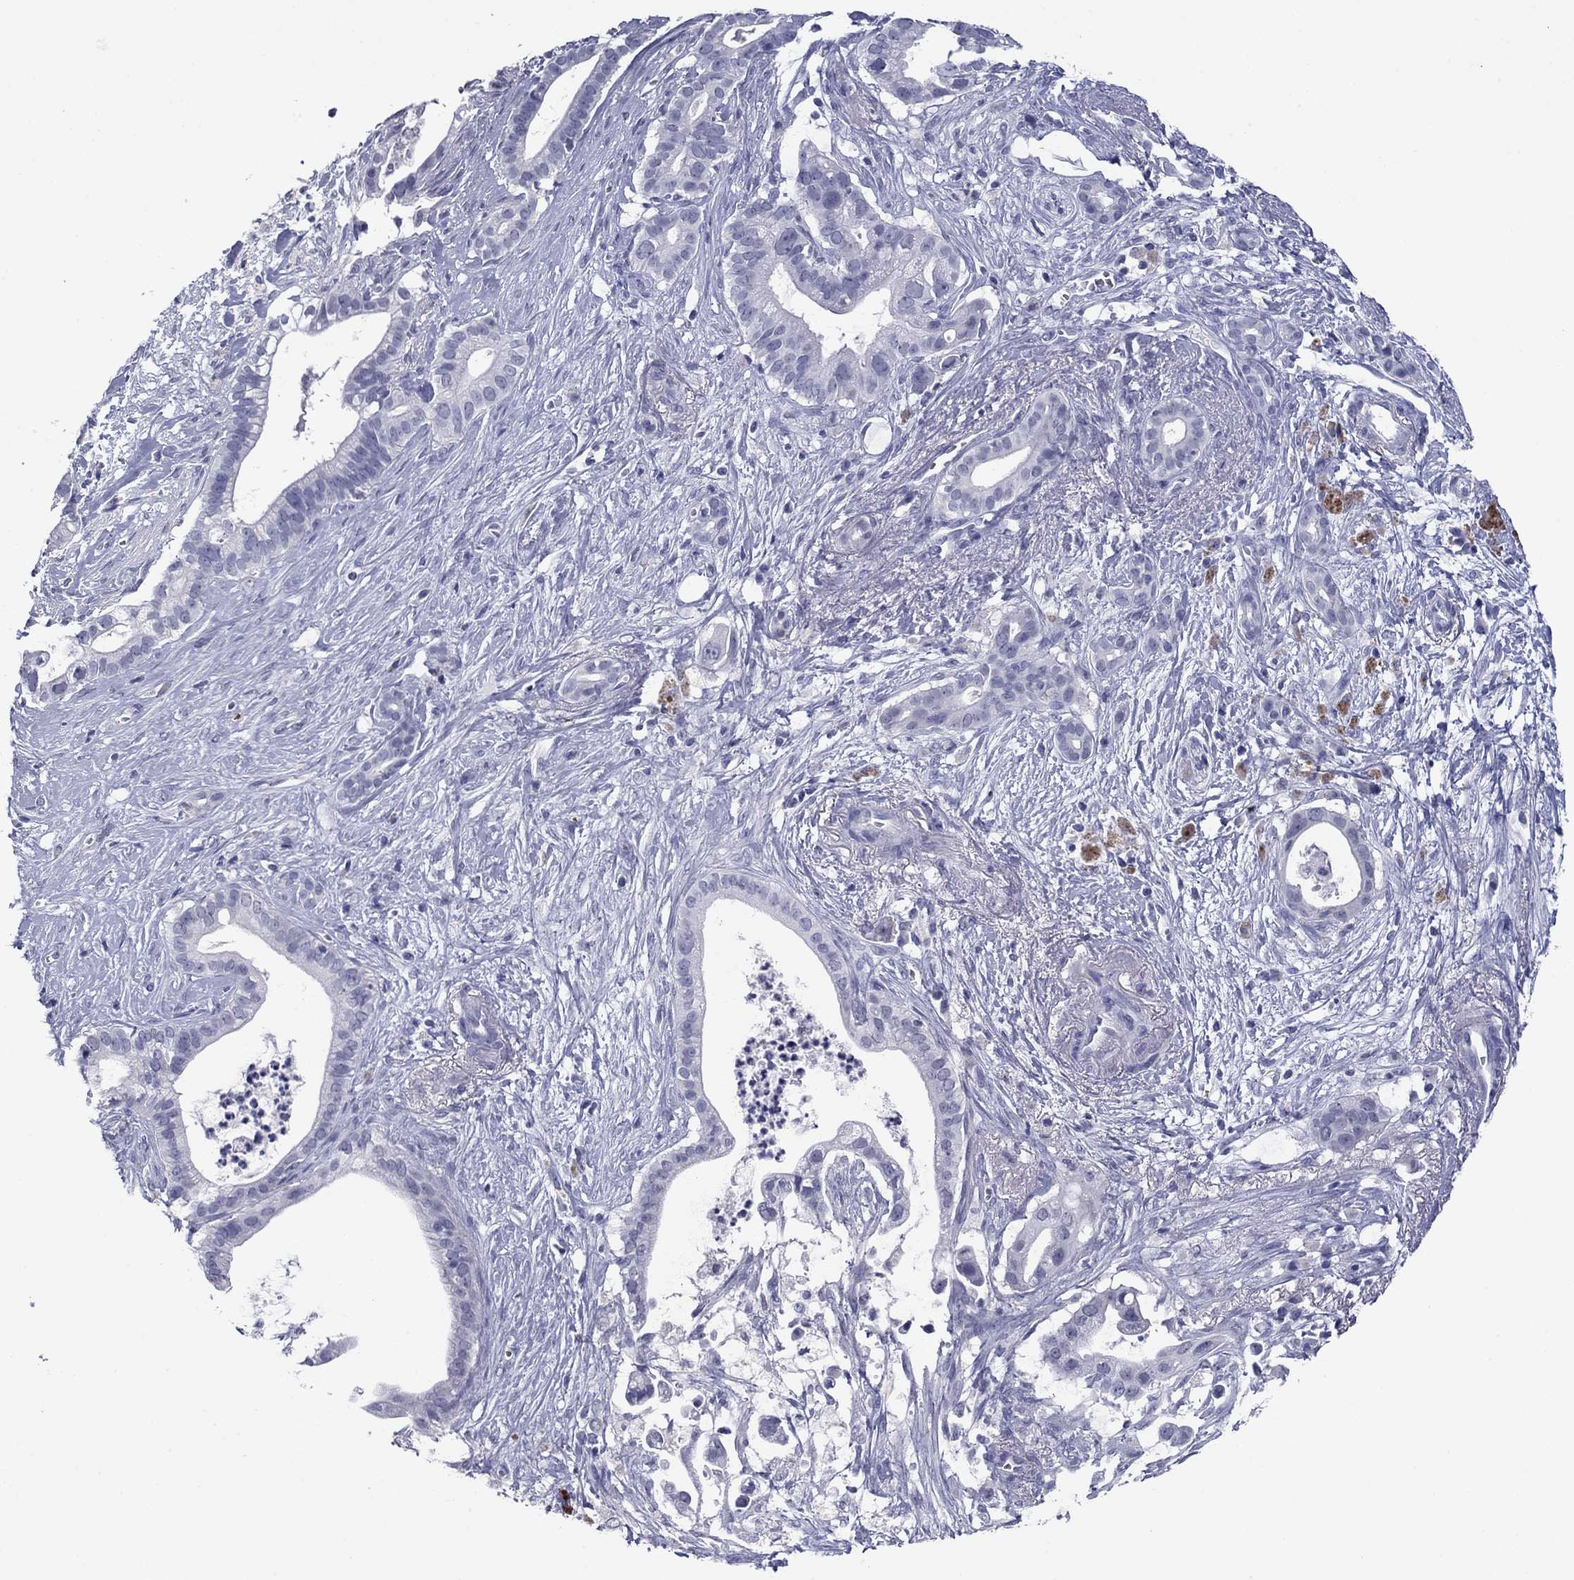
{"staining": {"intensity": "negative", "quantity": "none", "location": "none"}, "tissue": "pancreatic cancer", "cell_type": "Tumor cells", "image_type": "cancer", "snomed": [{"axis": "morphology", "description": "Adenocarcinoma, NOS"}, {"axis": "topography", "description": "Pancreas"}], "caption": "Immunohistochemistry (IHC) photomicrograph of pancreatic cancer (adenocarcinoma) stained for a protein (brown), which reveals no expression in tumor cells.", "gene": "HAO1", "patient": {"sex": "male", "age": 61}}